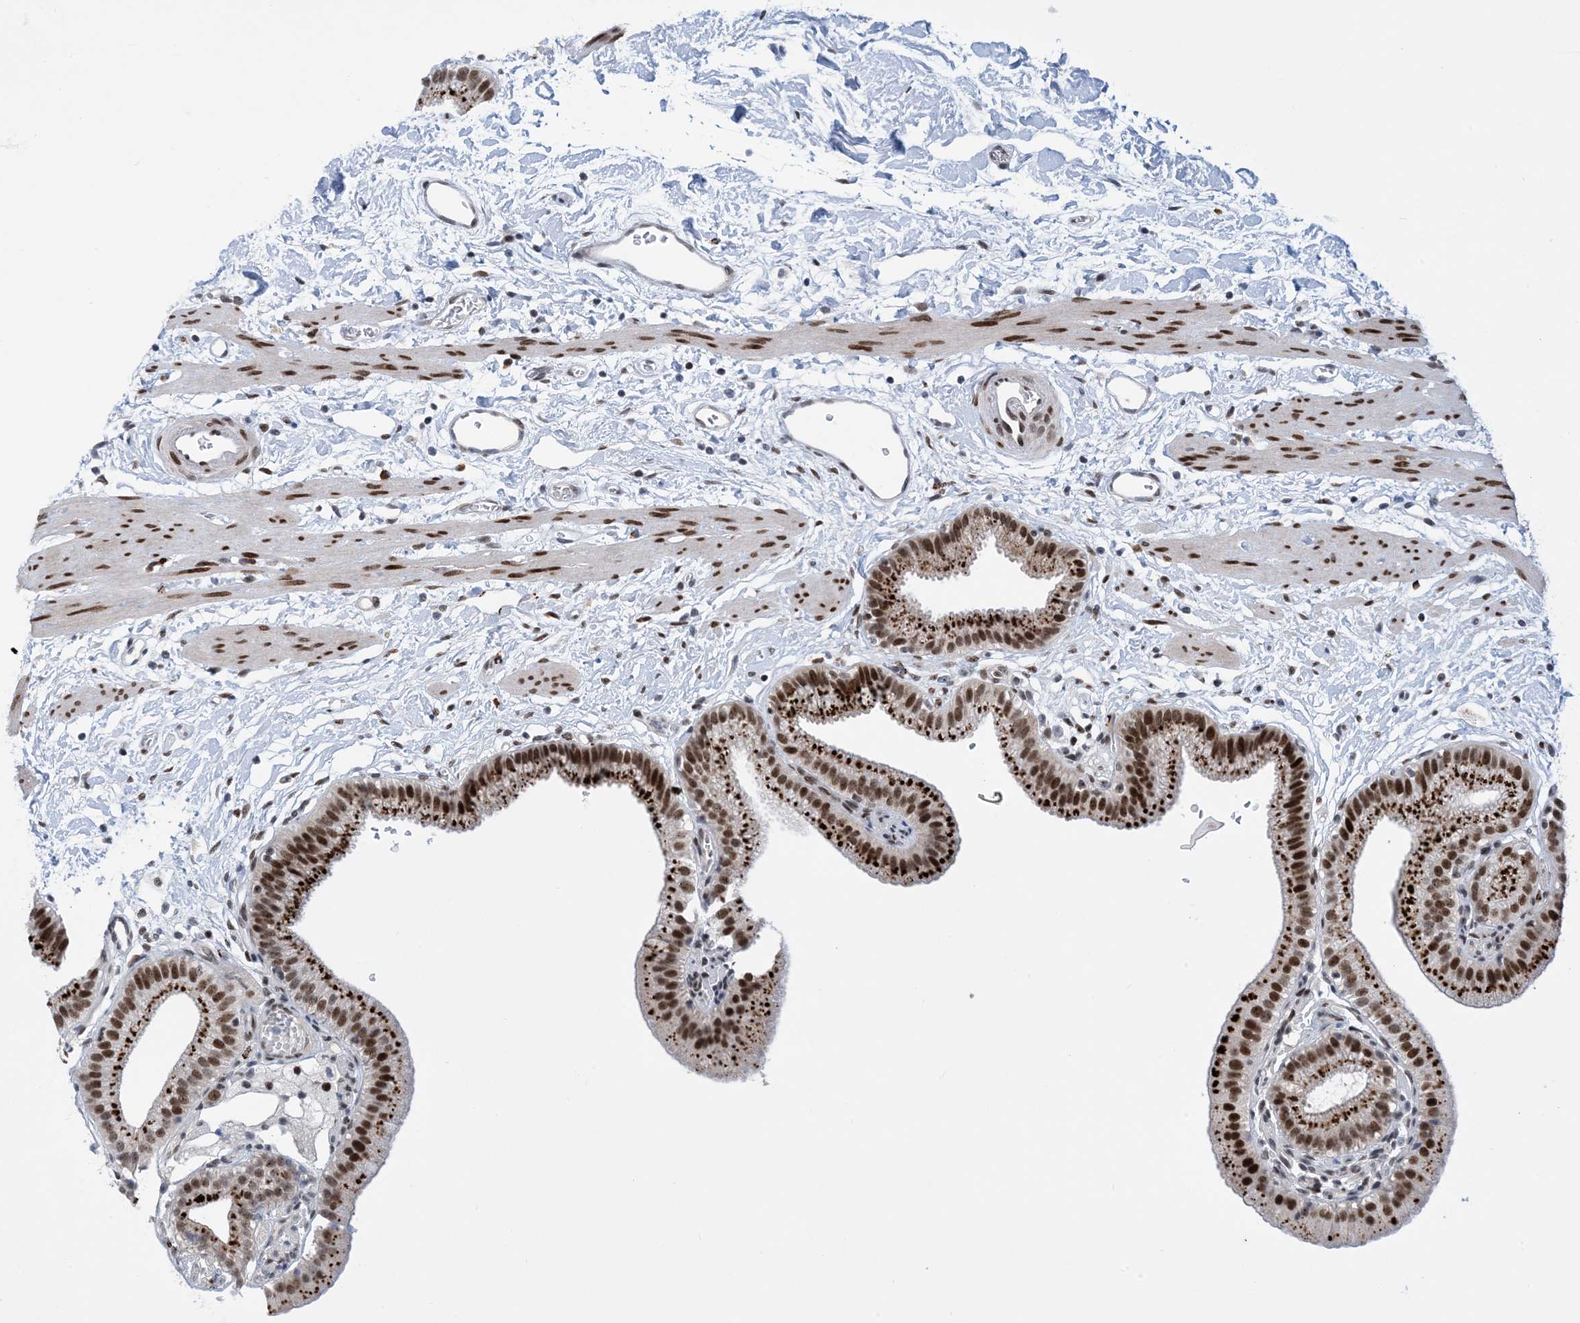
{"staining": {"intensity": "strong", "quantity": ">75%", "location": "nuclear"}, "tissue": "gallbladder", "cell_type": "Glandular cells", "image_type": "normal", "snomed": [{"axis": "morphology", "description": "Normal tissue, NOS"}, {"axis": "topography", "description": "Gallbladder"}], "caption": "Gallbladder stained with DAB IHC exhibits high levels of strong nuclear staining in approximately >75% of glandular cells.", "gene": "TSPYL1", "patient": {"sex": "male", "age": 55}}